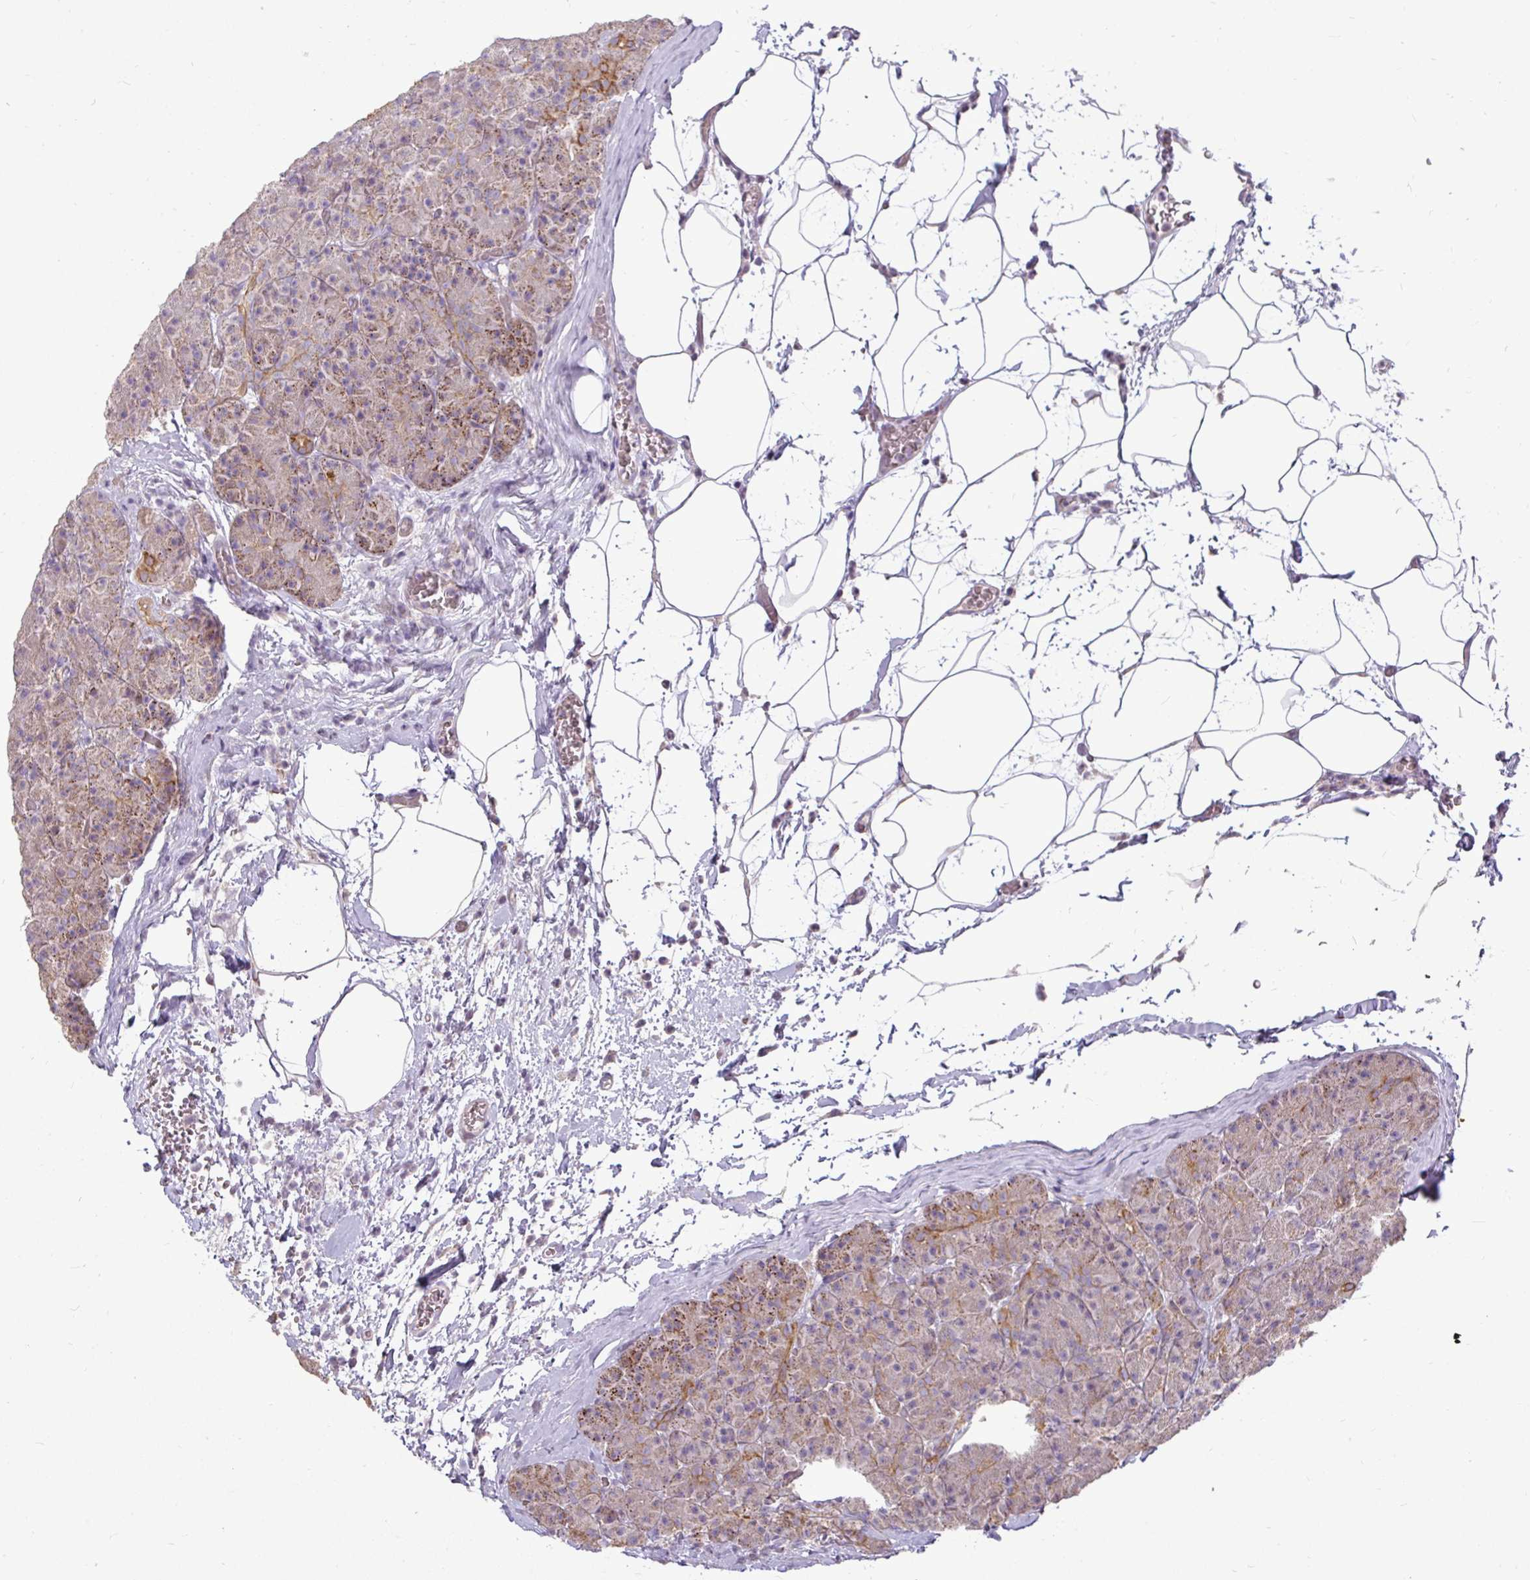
{"staining": {"intensity": "strong", "quantity": "<25%", "location": "cytoplasmic/membranous"}, "tissue": "pancreas", "cell_type": "Exocrine glandular cells", "image_type": "normal", "snomed": [{"axis": "morphology", "description": "Normal tissue, NOS"}, {"axis": "topography", "description": "Pancreas"}], "caption": "Strong cytoplasmic/membranous protein expression is appreciated in approximately <25% of exocrine glandular cells in pancreas. (brown staining indicates protein expression, while blue staining denotes nuclei).", "gene": "STRIP1", "patient": {"sex": "male", "age": 57}}